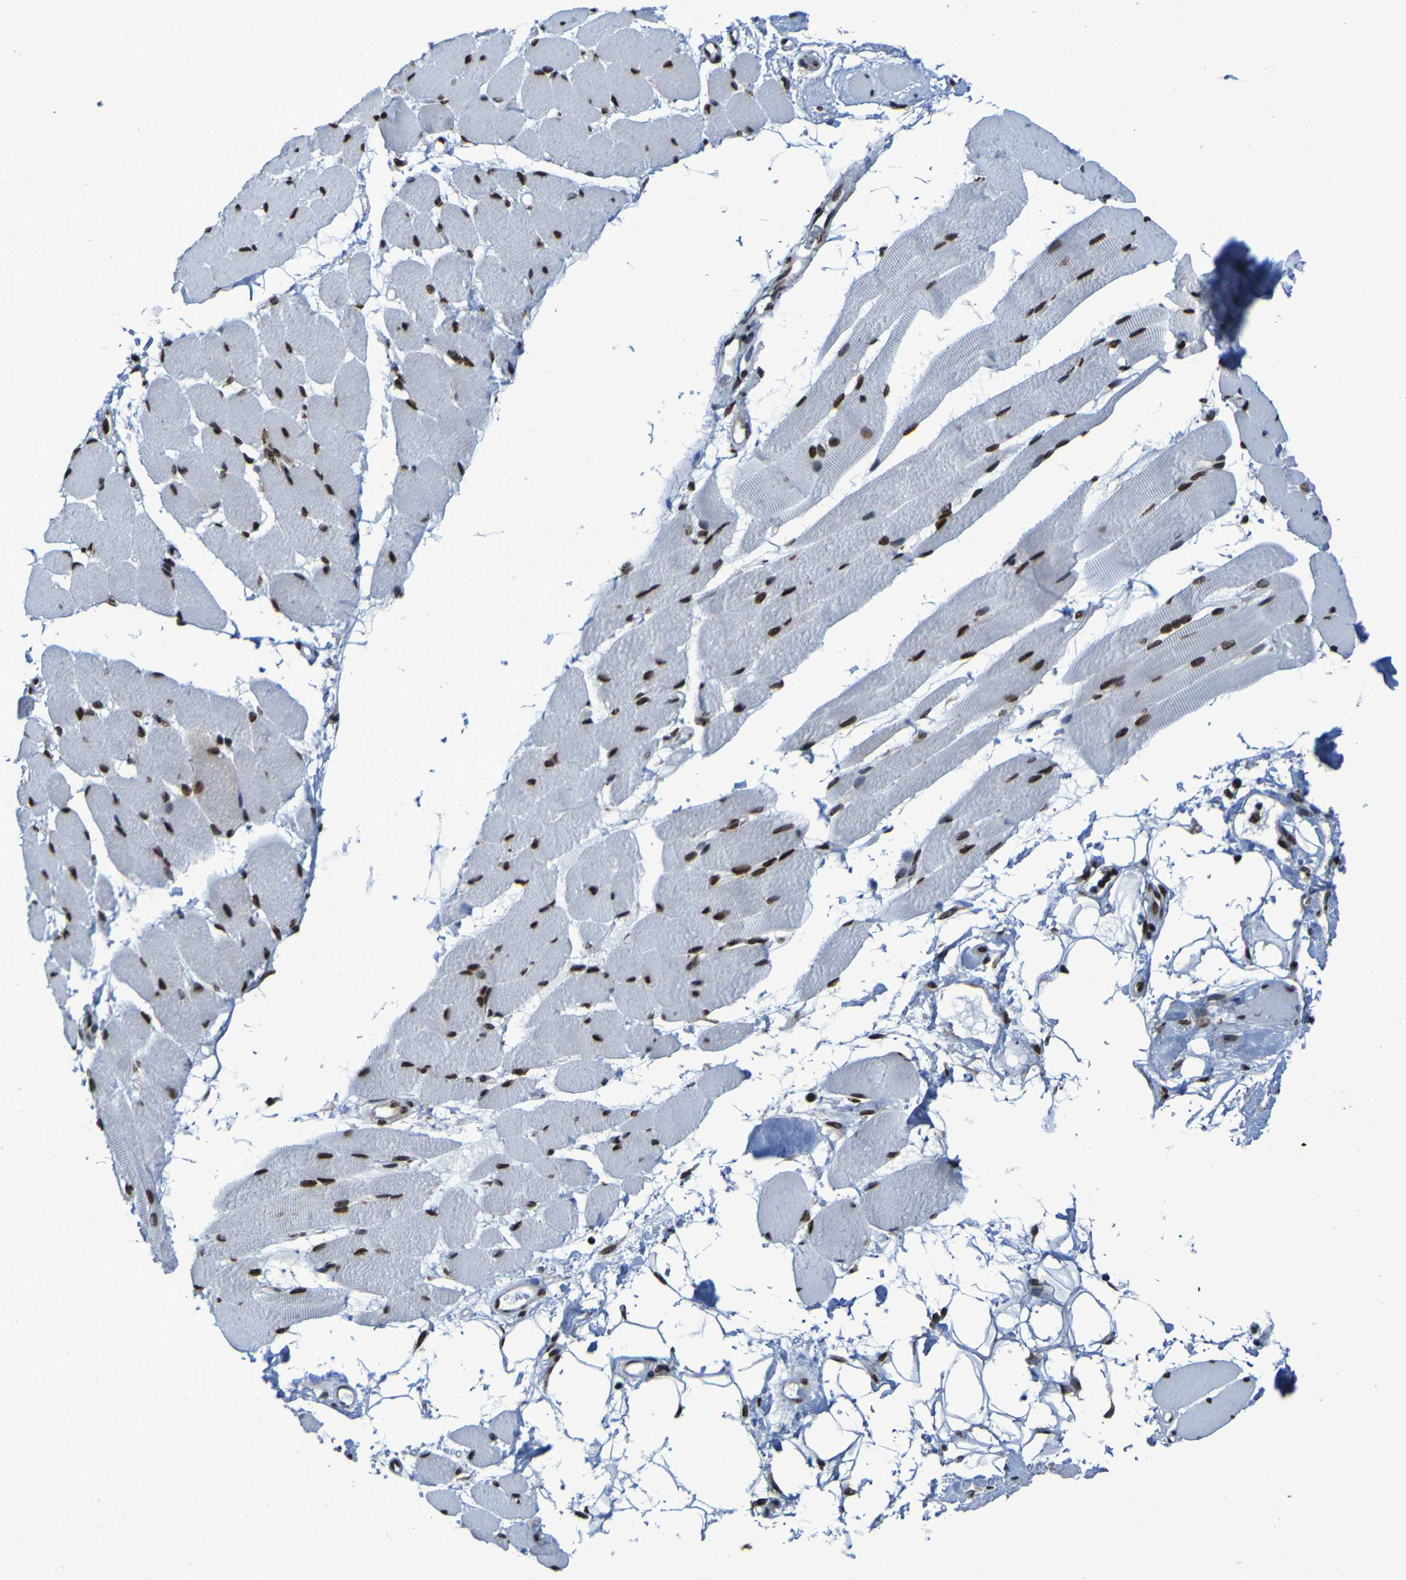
{"staining": {"intensity": "strong", "quantity": ">75%", "location": "nuclear"}, "tissue": "skeletal muscle", "cell_type": "Myocytes", "image_type": "normal", "snomed": [{"axis": "morphology", "description": "Normal tissue, NOS"}, {"axis": "topography", "description": "Skeletal muscle"}, {"axis": "topography", "description": "Peripheral nerve tissue"}], "caption": "Strong nuclear protein staining is appreciated in about >75% of myocytes in skeletal muscle. The staining is performed using DAB (3,3'-diaminobenzidine) brown chromogen to label protein expression. The nuclei are counter-stained blue using hematoxylin.", "gene": "HNRNPR", "patient": {"sex": "female", "age": 84}}